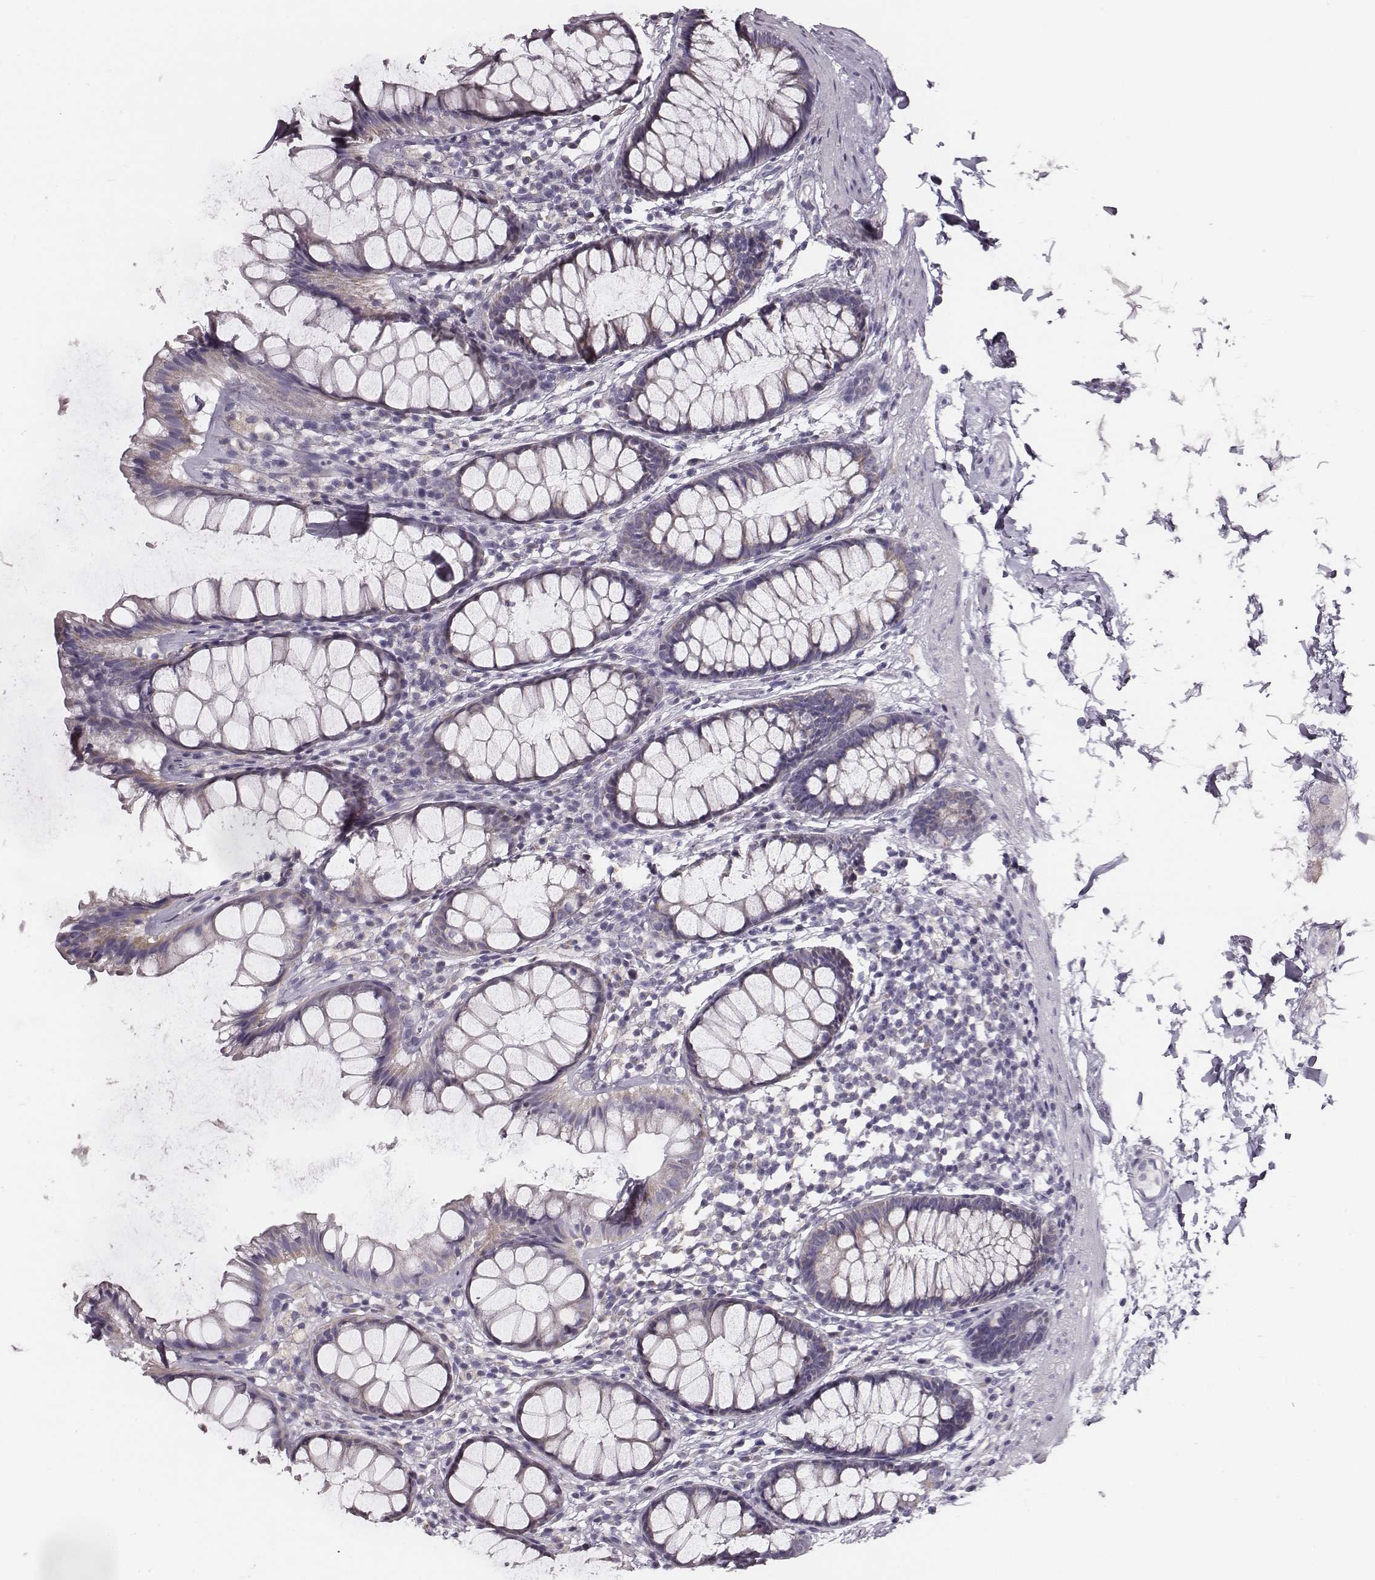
{"staining": {"intensity": "negative", "quantity": "none", "location": "none"}, "tissue": "rectum", "cell_type": "Glandular cells", "image_type": "normal", "snomed": [{"axis": "morphology", "description": "Normal tissue, NOS"}, {"axis": "topography", "description": "Rectum"}], "caption": "Immunohistochemistry micrograph of unremarkable rectum stained for a protein (brown), which shows no staining in glandular cells.", "gene": "UBL4B", "patient": {"sex": "male", "age": 72}}